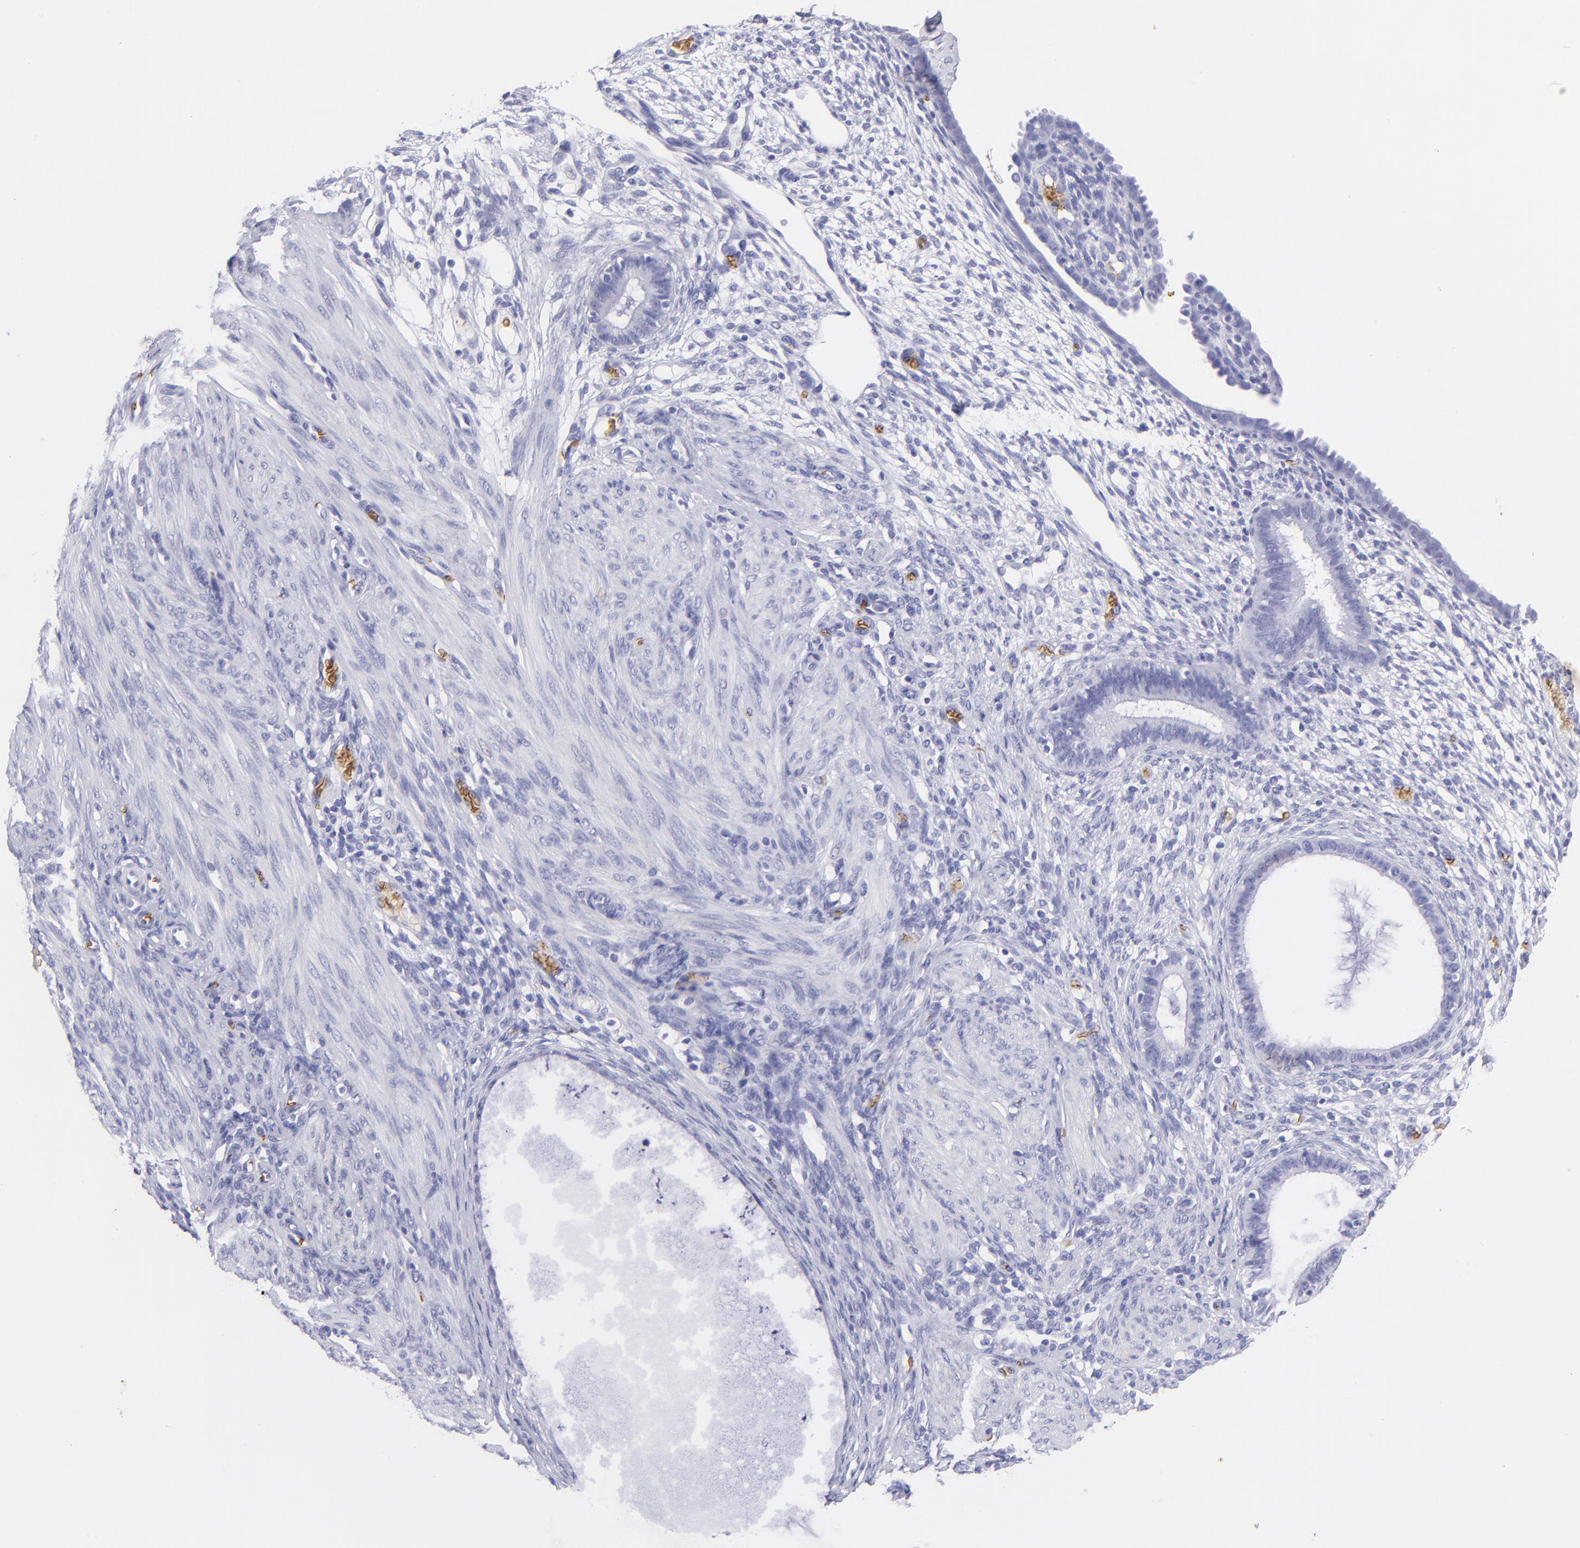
{"staining": {"intensity": "negative", "quantity": "none", "location": "none"}, "tissue": "endometrium", "cell_type": "Cells in endometrial stroma", "image_type": "normal", "snomed": [{"axis": "morphology", "description": "Normal tissue, NOS"}, {"axis": "topography", "description": "Endometrium"}], "caption": "IHC histopathology image of benign human endometrium stained for a protein (brown), which shows no staining in cells in endometrial stroma.", "gene": "GYPA", "patient": {"sex": "female", "age": 72}}